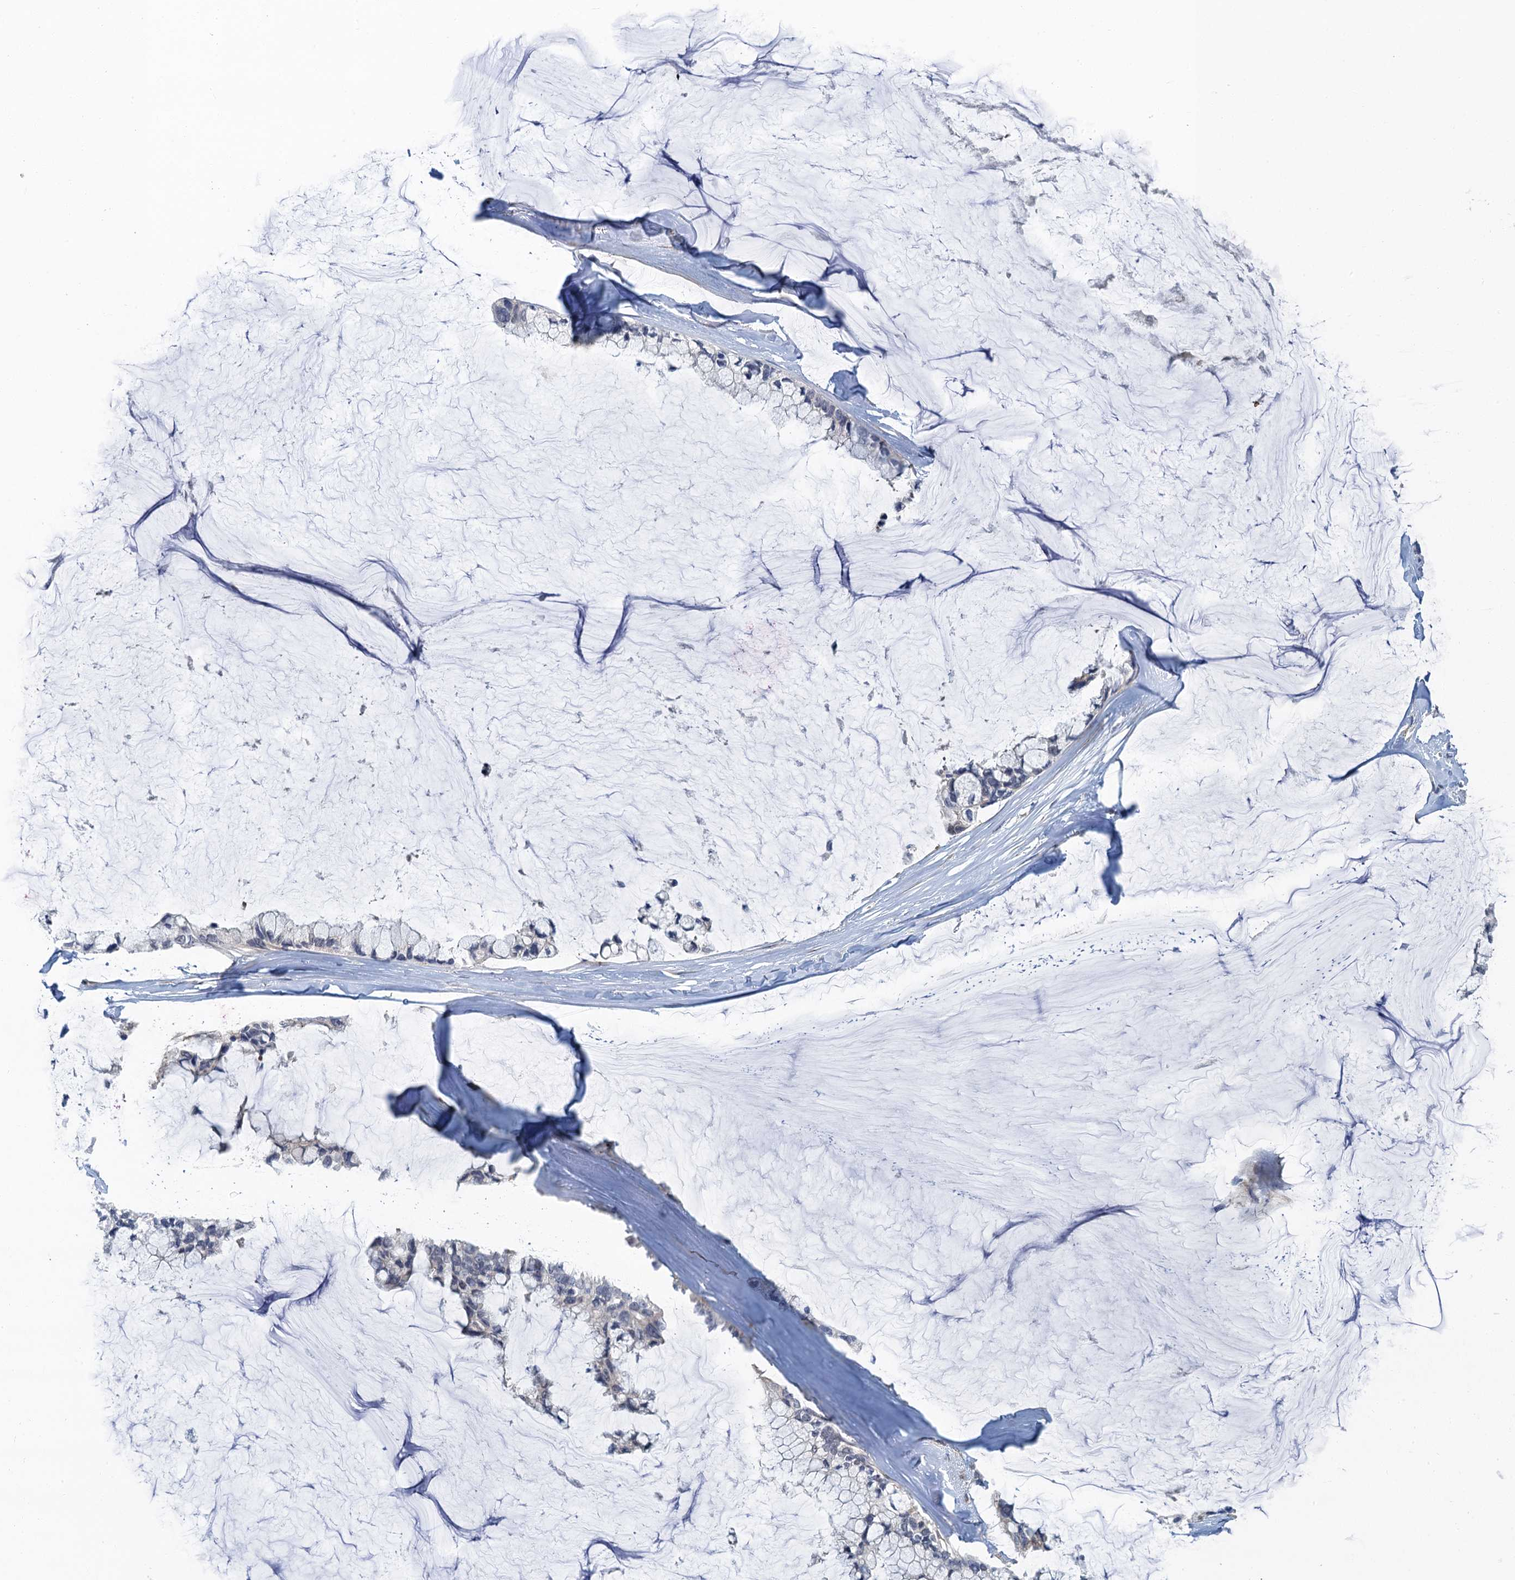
{"staining": {"intensity": "negative", "quantity": "none", "location": "none"}, "tissue": "ovarian cancer", "cell_type": "Tumor cells", "image_type": "cancer", "snomed": [{"axis": "morphology", "description": "Cystadenocarcinoma, mucinous, NOS"}, {"axis": "topography", "description": "Ovary"}], "caption": "Tumor cells are negative for protein expression in human ovarian cancer.", "gene": "MRFAP1", "patient": {"sex": "female", "age": 39}}